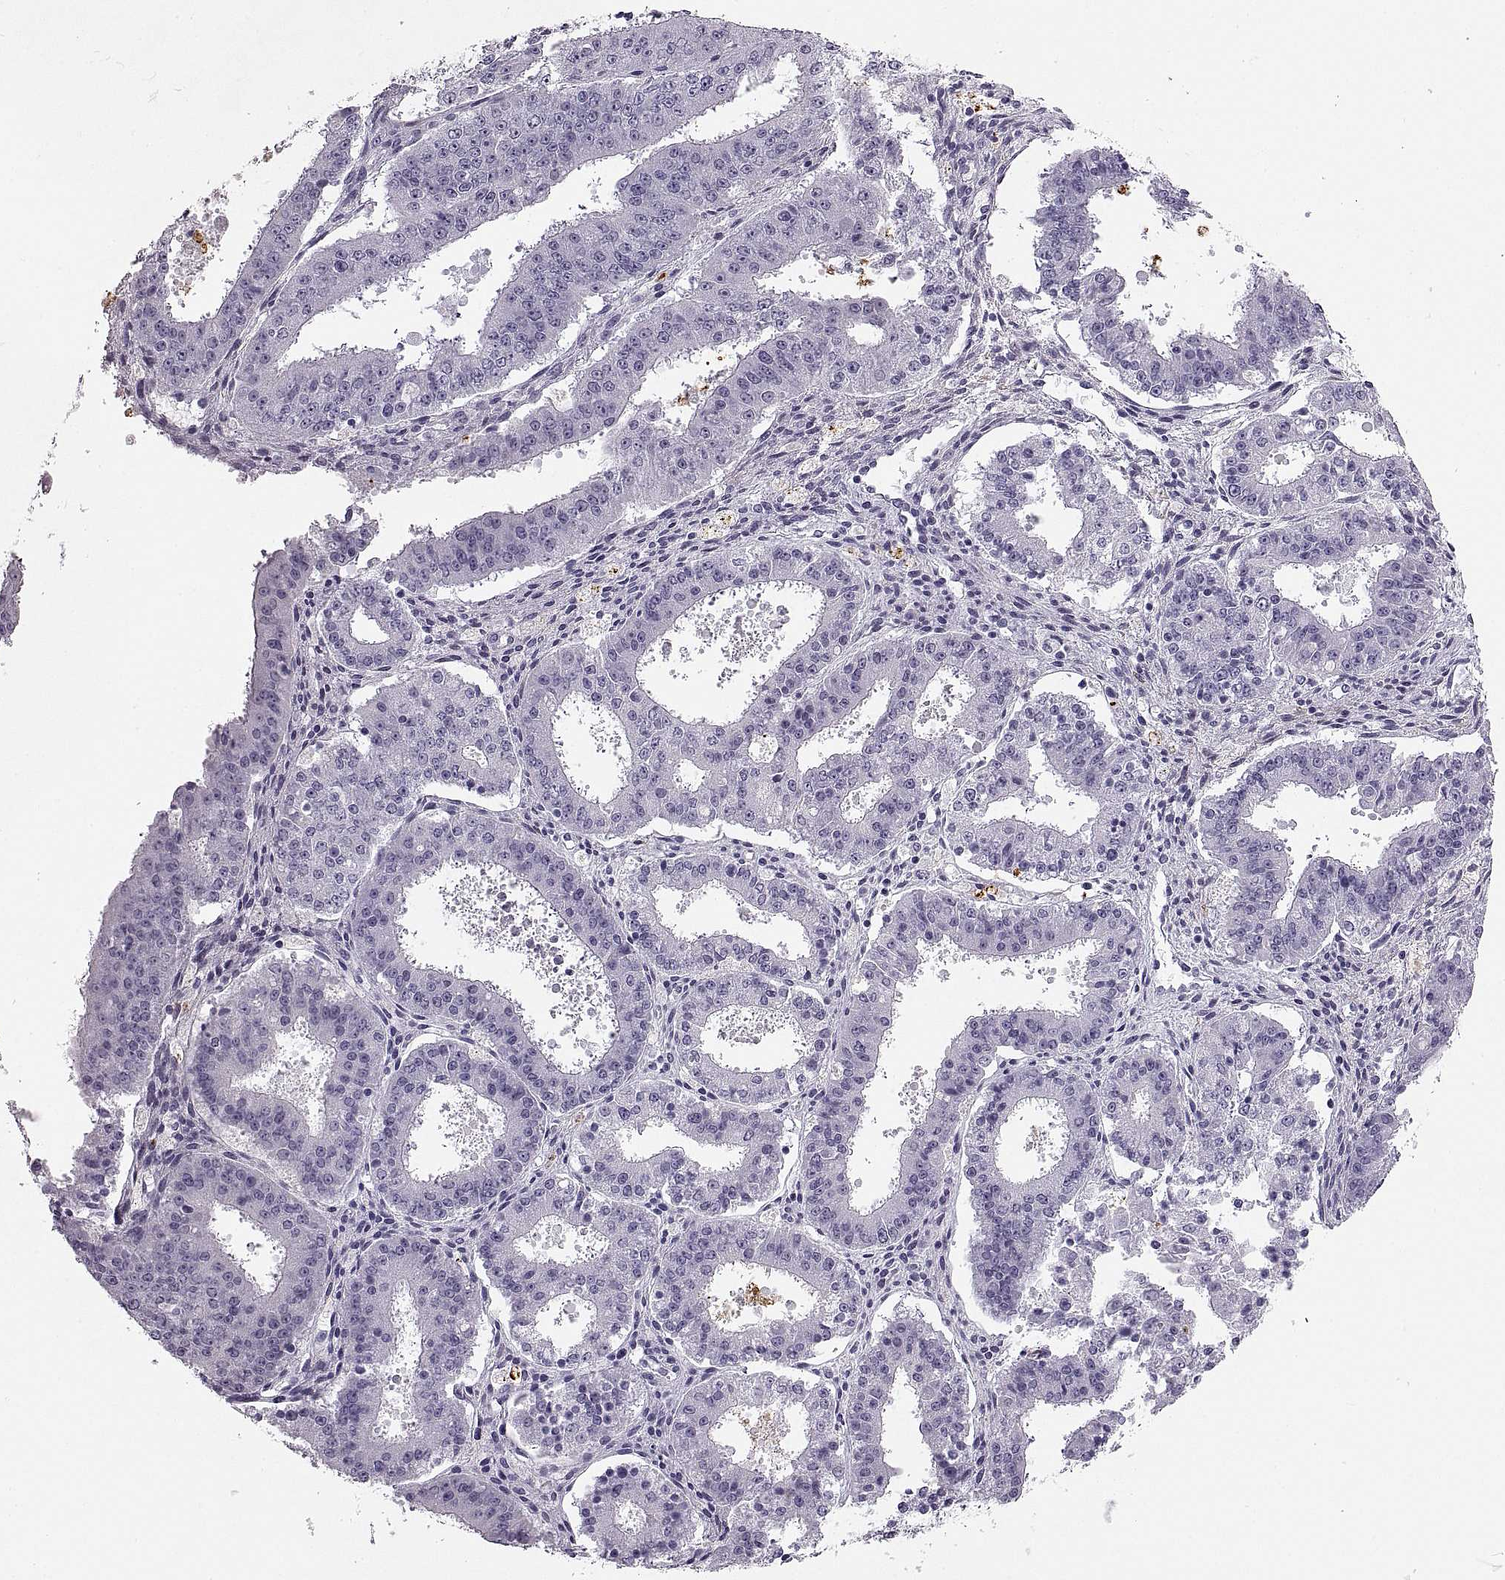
{"staining": {"intensity": "negative", "quantity": "none", "location": "none"}, "tissue": "ovarian cancer", "cell_type": "Tumor cells", "image_type": "cancer", "snomed": [{"axis": "morphology", "description": "Carcinoma, endometroid"}, {"axis": "topography", "description": "Ovary"}], "caption": "Immunohistochemistry (IHC) of human ovarian cancer (endometroid carcinoma) displays no staining in tumor cells.", "gene": "MILR1", "patient": {"sex": "female", "age": 42}}